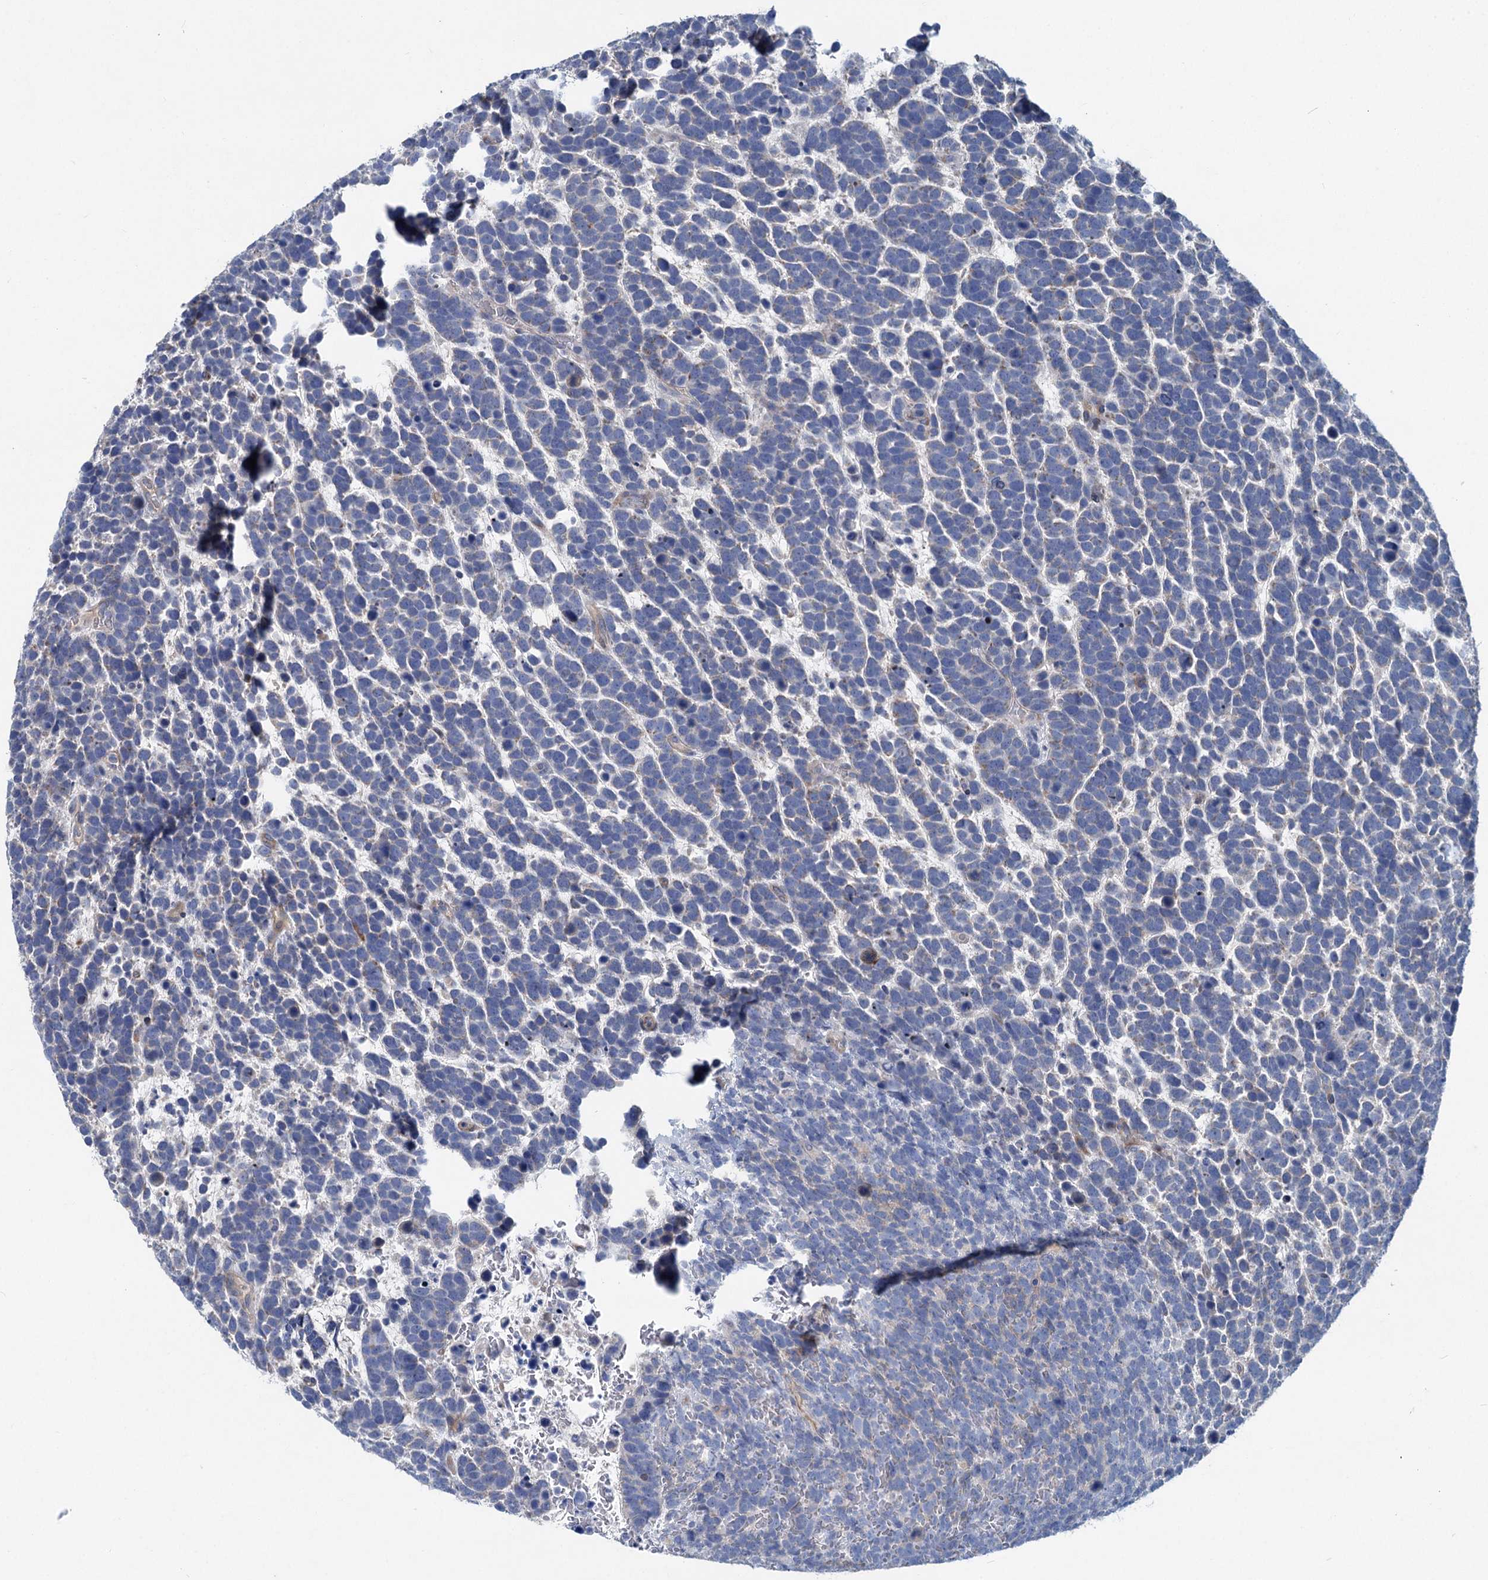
{"staining": {"intensity": "negative", "quantity": "none", "location": "none"}, "tissue": "urothelial cancer", "cell_type": "Tumor cells", "image_type": "cancer", "snomed": [{"axis": "morphology", "description": "Urothelial carcinoma, High grade"}, {"axis": "topography", "description": "Urinary bladder"}], "caption": "DAB (3,3'-diaminobenzidine) immunohistochemical staining of urothelial carcinoma (high-grade) displays no significant expression in tumor cells.", "gene": "CHDH", "patient": {"sex": "female", "age": 82}}